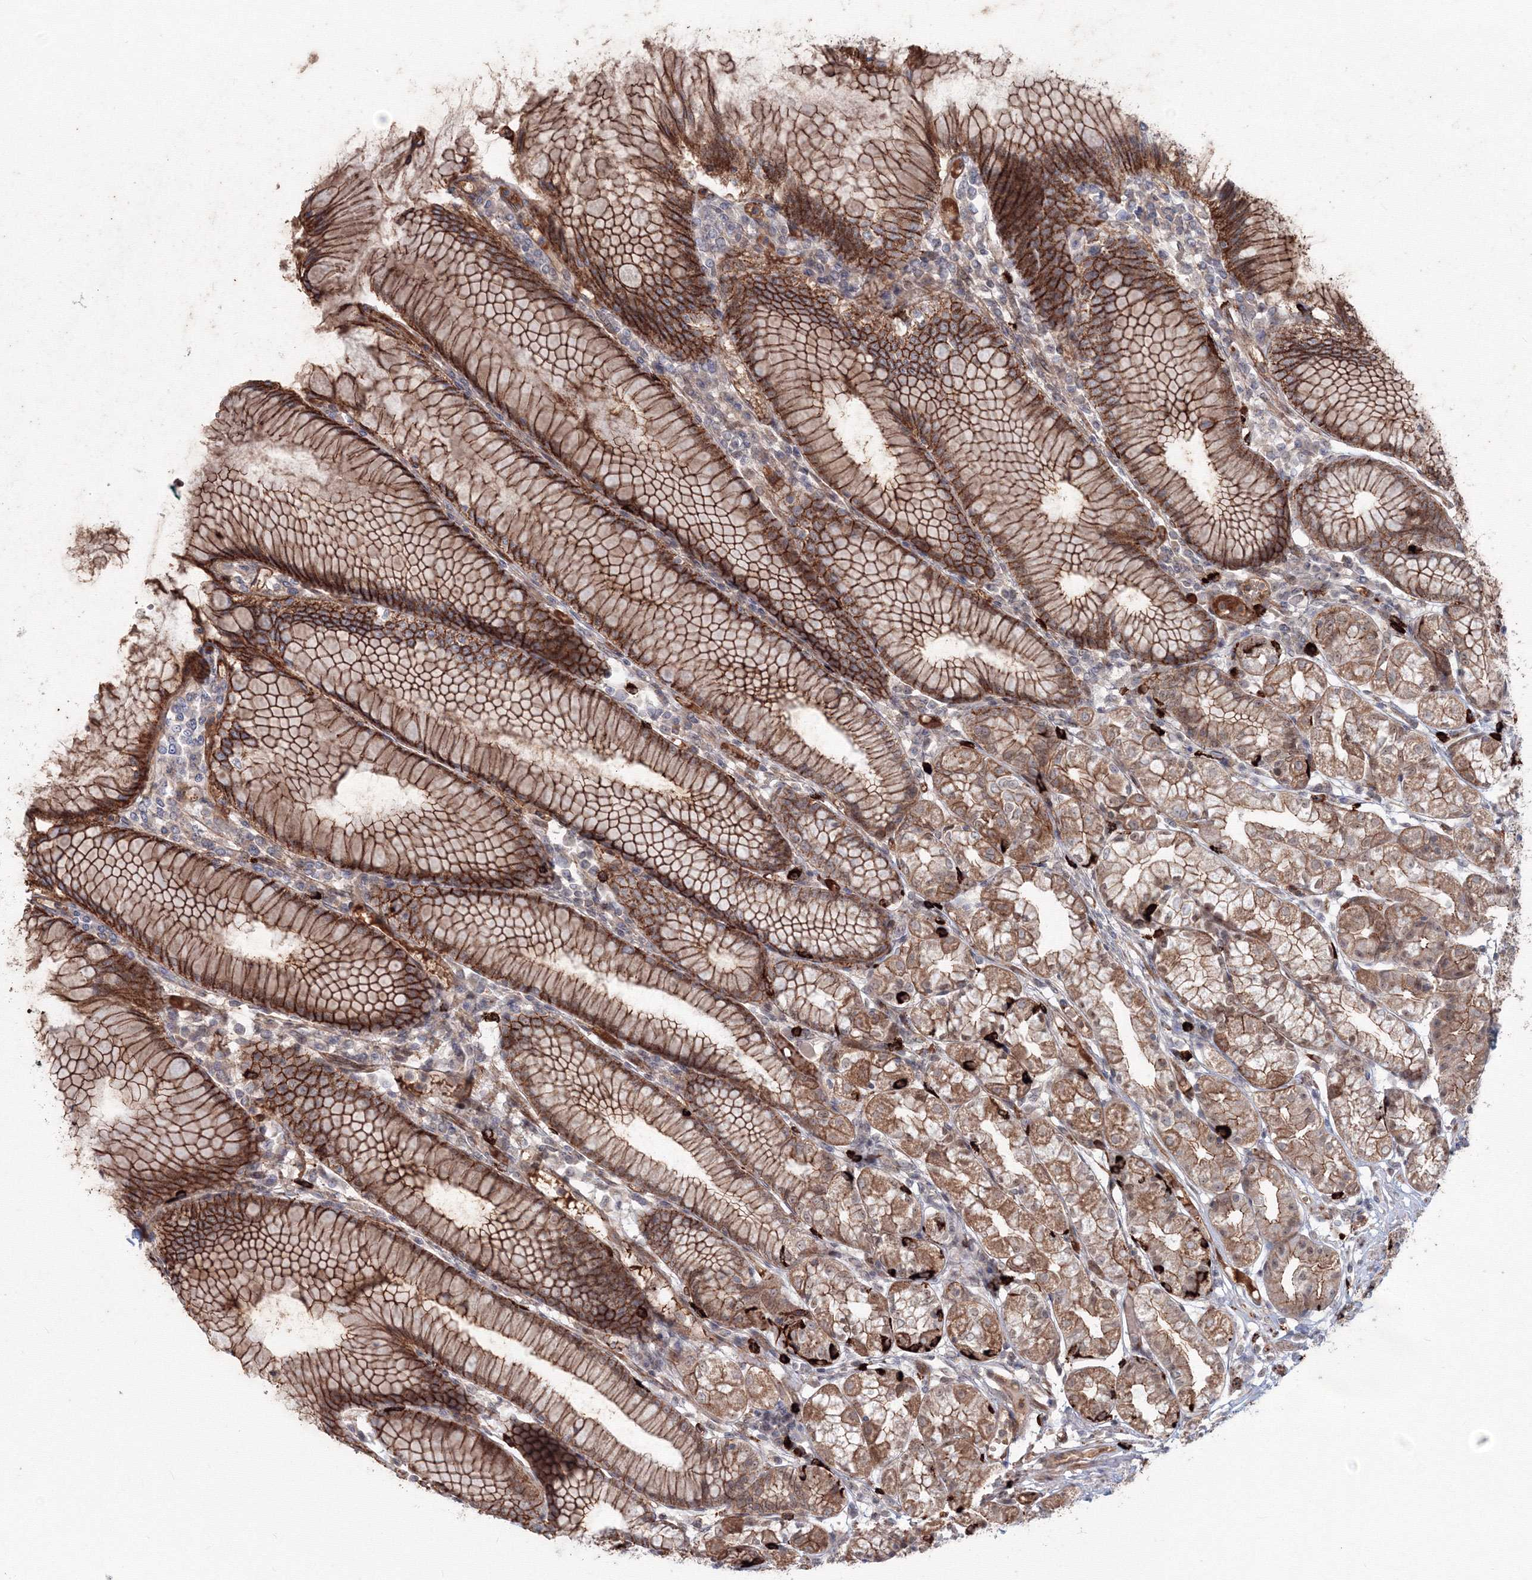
{"staining": {"intensity": "strong", "quantity": ">75%", "location": "cytoplasmic/membranous,nuclear"}, "tissue": "stomach", "cell_type": "Glandular cells", "image_type": "normal", "snomed": [{"axis": "morphology", "description": "Normal tissue, NOS"}, {"axis": "topography", "description": "Stomach"}], "caption": "Stomach stained with immunohistochemistry exhibits strong cytoplasmic/membranous,nuclear staining in approximately >75% of glandular cells.", "gene": "SH3PXD2A", "patient": {"sex": "female", "age": 57}}